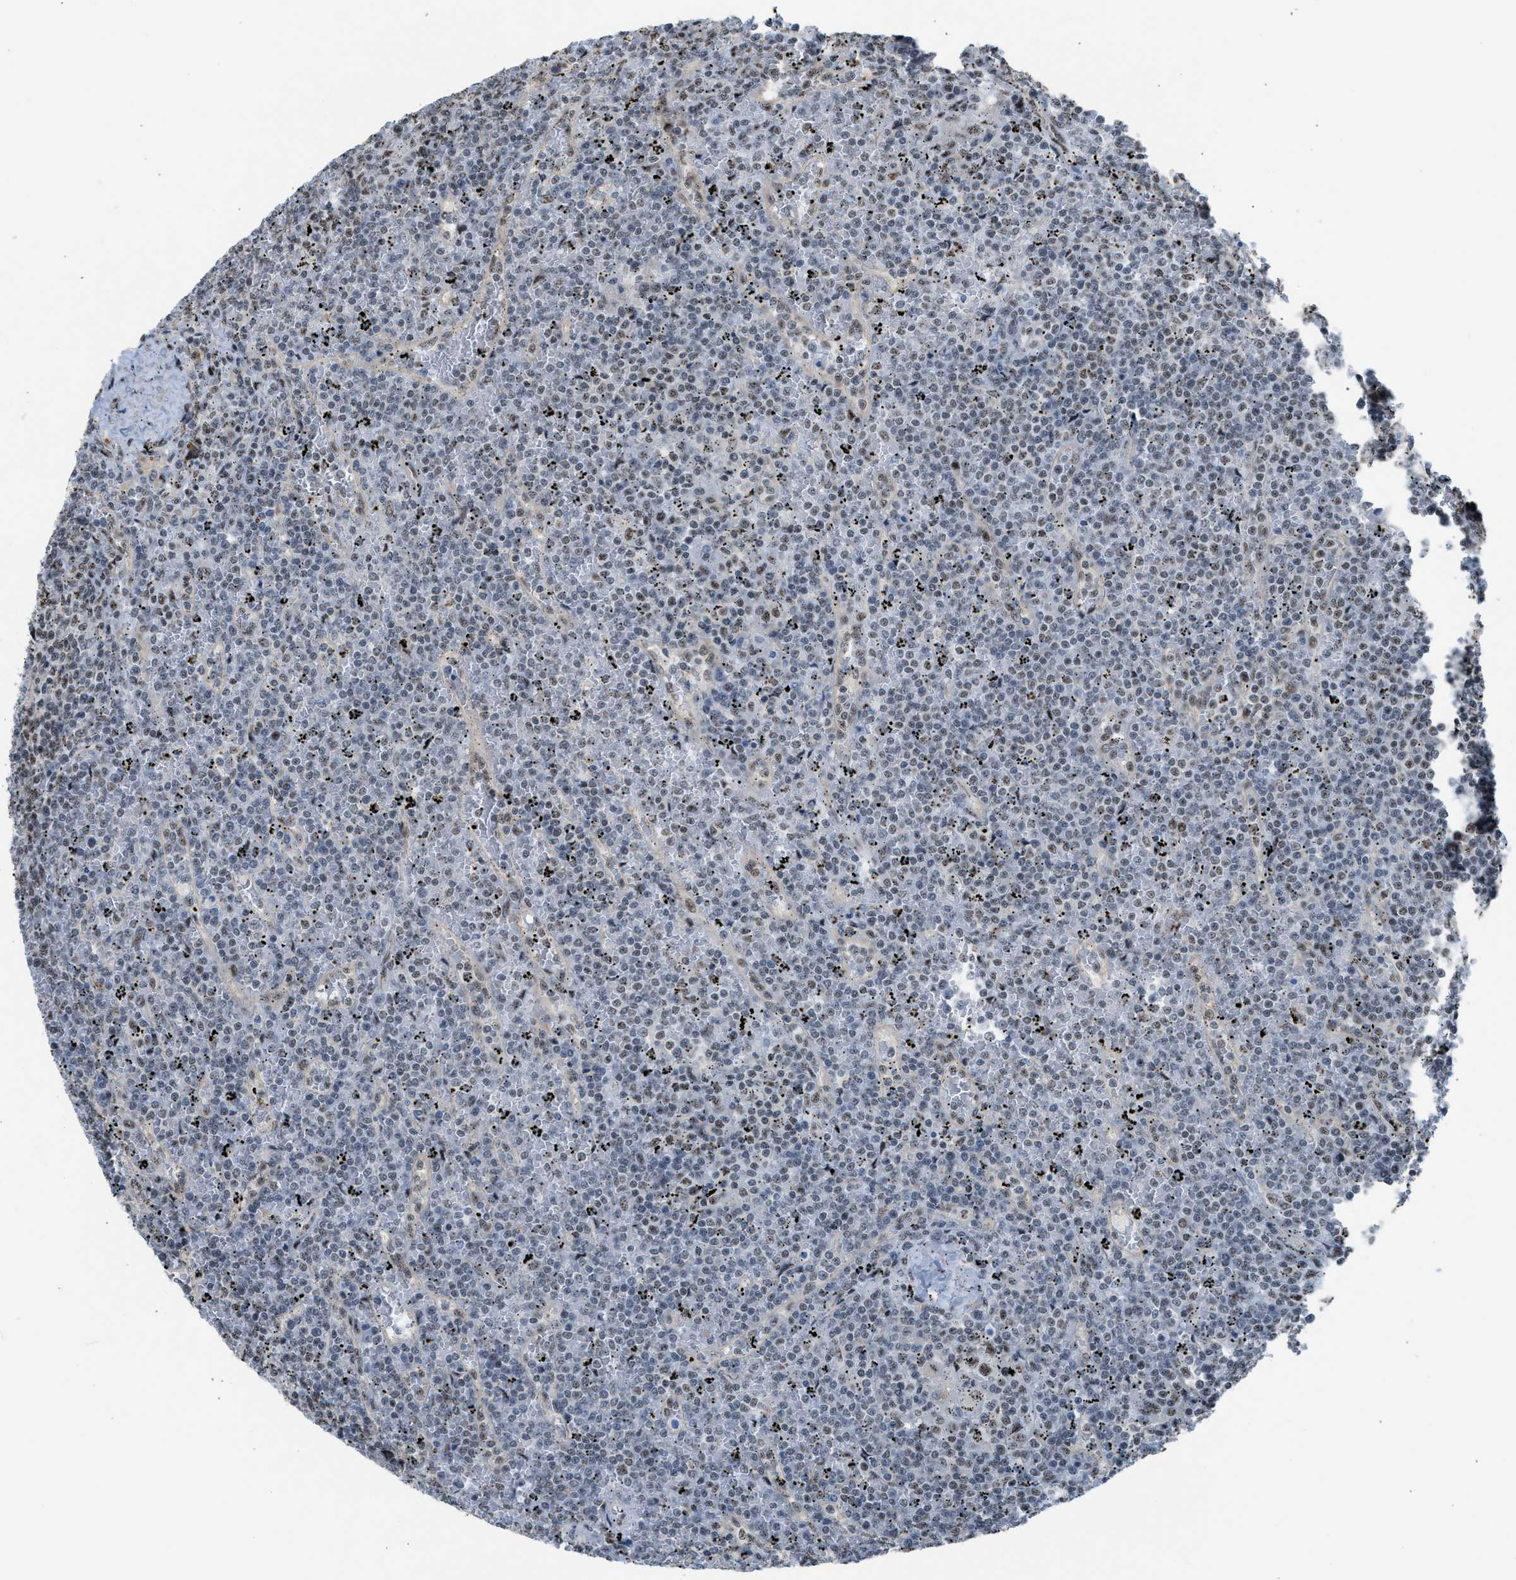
{"staining": {"intensity": "weak", "quantity": "<25%", "location": "nuclear"}, "tissue": "lymphoma", "cell_type": "Tumor cells", "image_type": "cancer", "snomed": [{"axis": "morphology", "description": "Malignant lymphoma, non-Hodgkin's type, Low grade"}, {"axis": "topography", "description": "Spleen"}], "caption": "An image of human malignant lymphoma, non-Hodgkin's type (low-grade) is negative for staining in tumor cells. (DAB (3,3'-diaminobenzidine) IHC with hematoxylin counter stain).", "gene": "CENPP", "patient": {"sex": "female", "age": 19}}